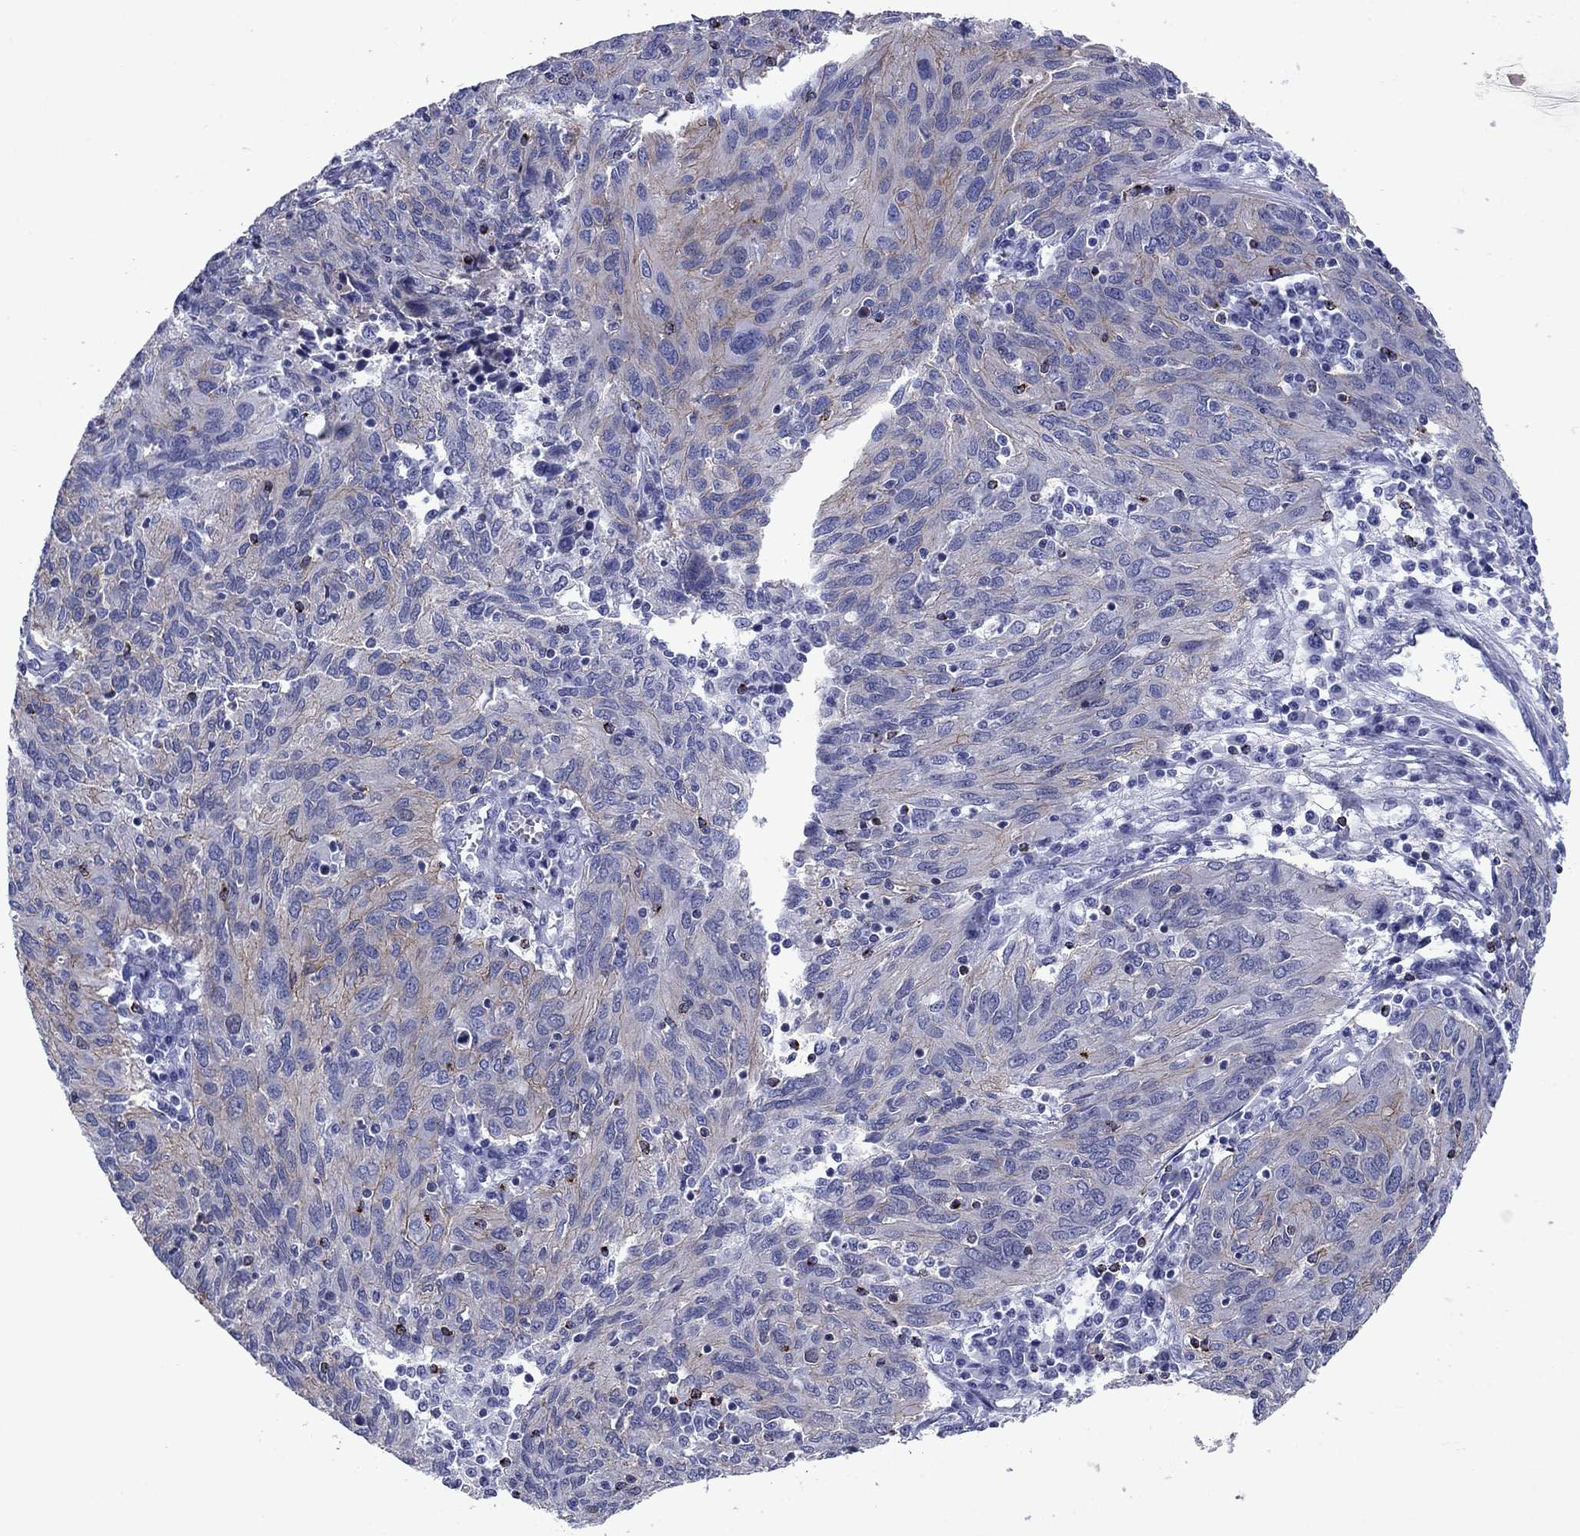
{"staining": {"intensity": "weak", "quantity": "<25%", "location": "cytoplasmic/membranous"}, "tissue": "ovarian cancer", "cell_type": "Tumor cells", "image_type": "cancer", "snomed": [{"axis": "morphology", "description": "Carcinoma, endometroid"}, {"axis": "topography", "description": "Ovary"}], "caption": "IHC histopathology image of neoplastic tissue: ovarian endometroid carcinoma stained with DAB (3,3'-diaminobenzidine) exhibits no significant protein staining in tumor cells. (Stains: DAB IHC with hematoxylin counter stain, Microscopy: brightfield microscopy at high magnification).", "gene": "GZMK", "patient": {"sex": "female", "age": 50}}